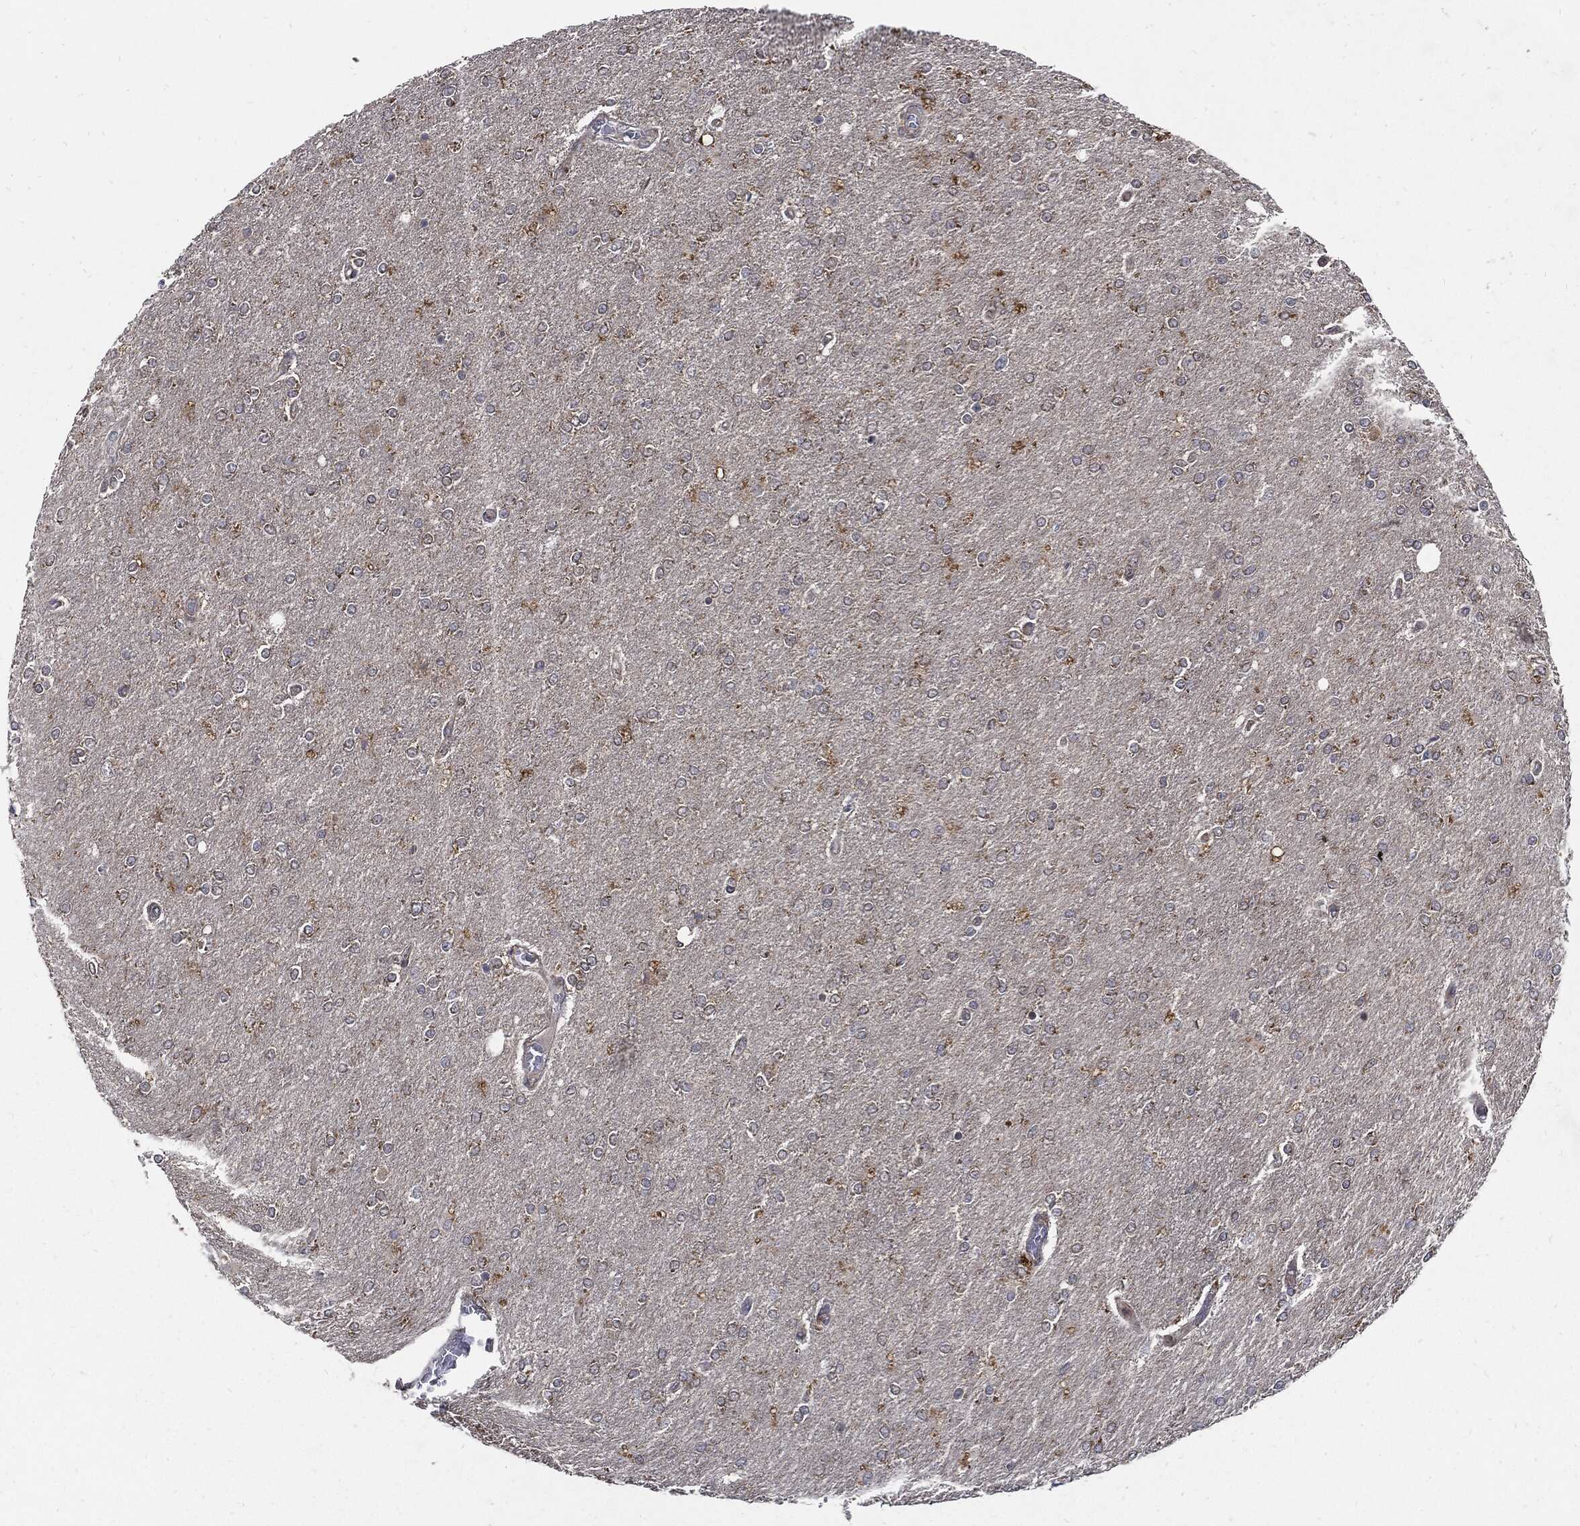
{"staining": {"intensity": "negative", "quantity": "none", "location": "none"}, "tissue": "glioma", "cell_type": "Tumor cells", "image_type": "cancer", "snomed": [{"axis": "morphology", "description": "Glioma, malignant, High grade"}, {"axis": "topography", "description": "Cerebral cortex"}], "caption": "This is a photomicrograph of IHC staining of glioma, which shows no expression in tumor cells.", "gene": "SLC31A2", "patient": {"sex": "male", "age": 70}}